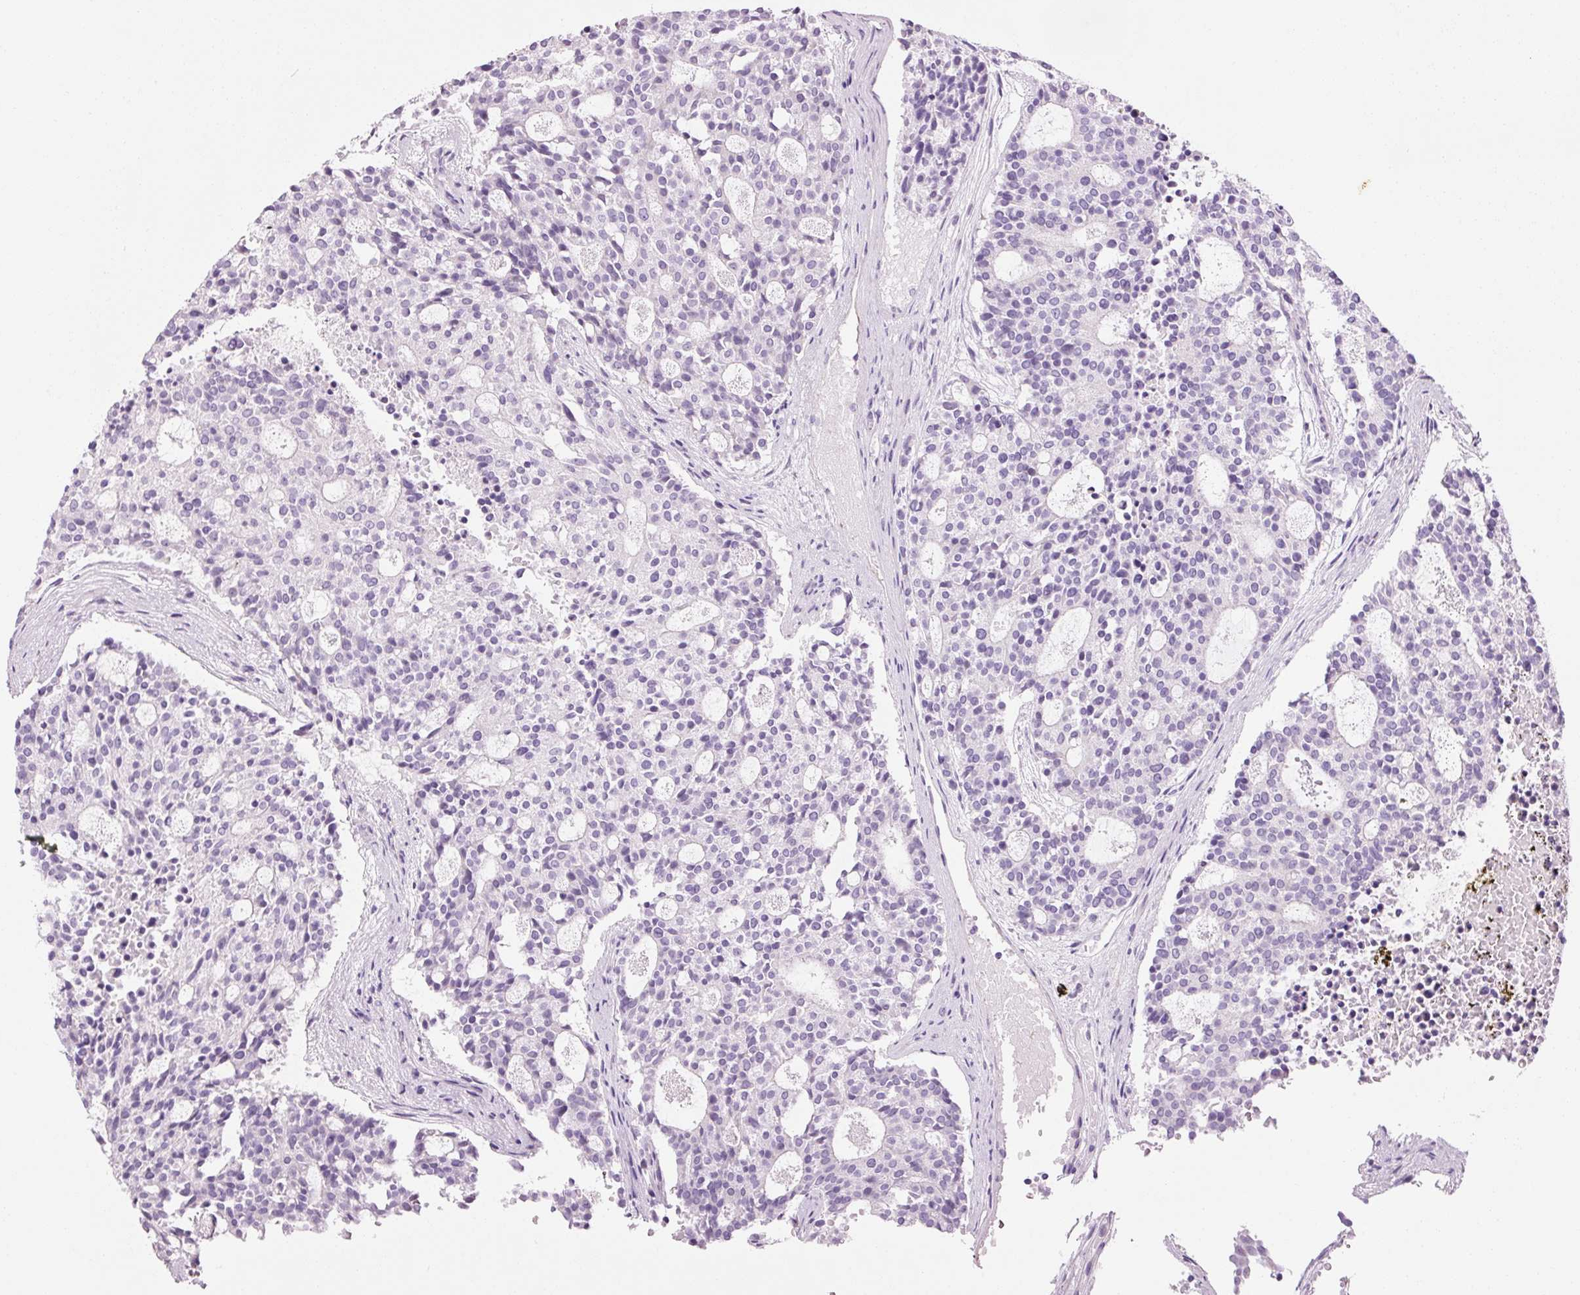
{"staining": {"intensity": "negative", "quantity": "none", "location": "none"}, "tissue": "carcinoid", "cell_type": "Tumor cells", "image_type": "cancer", "snomed": [{"axis": "morphology", "description": "Carcinoid, malignant, NOS"}, {"axis": "topography", "description": "Pancreas"}], "caption": "A micrograph of carcinoid stained for a protein displays no brown staining in tumor cells.", "gene": "ANKRD20A1", "patient": {"sex": "female", "age": 54}}